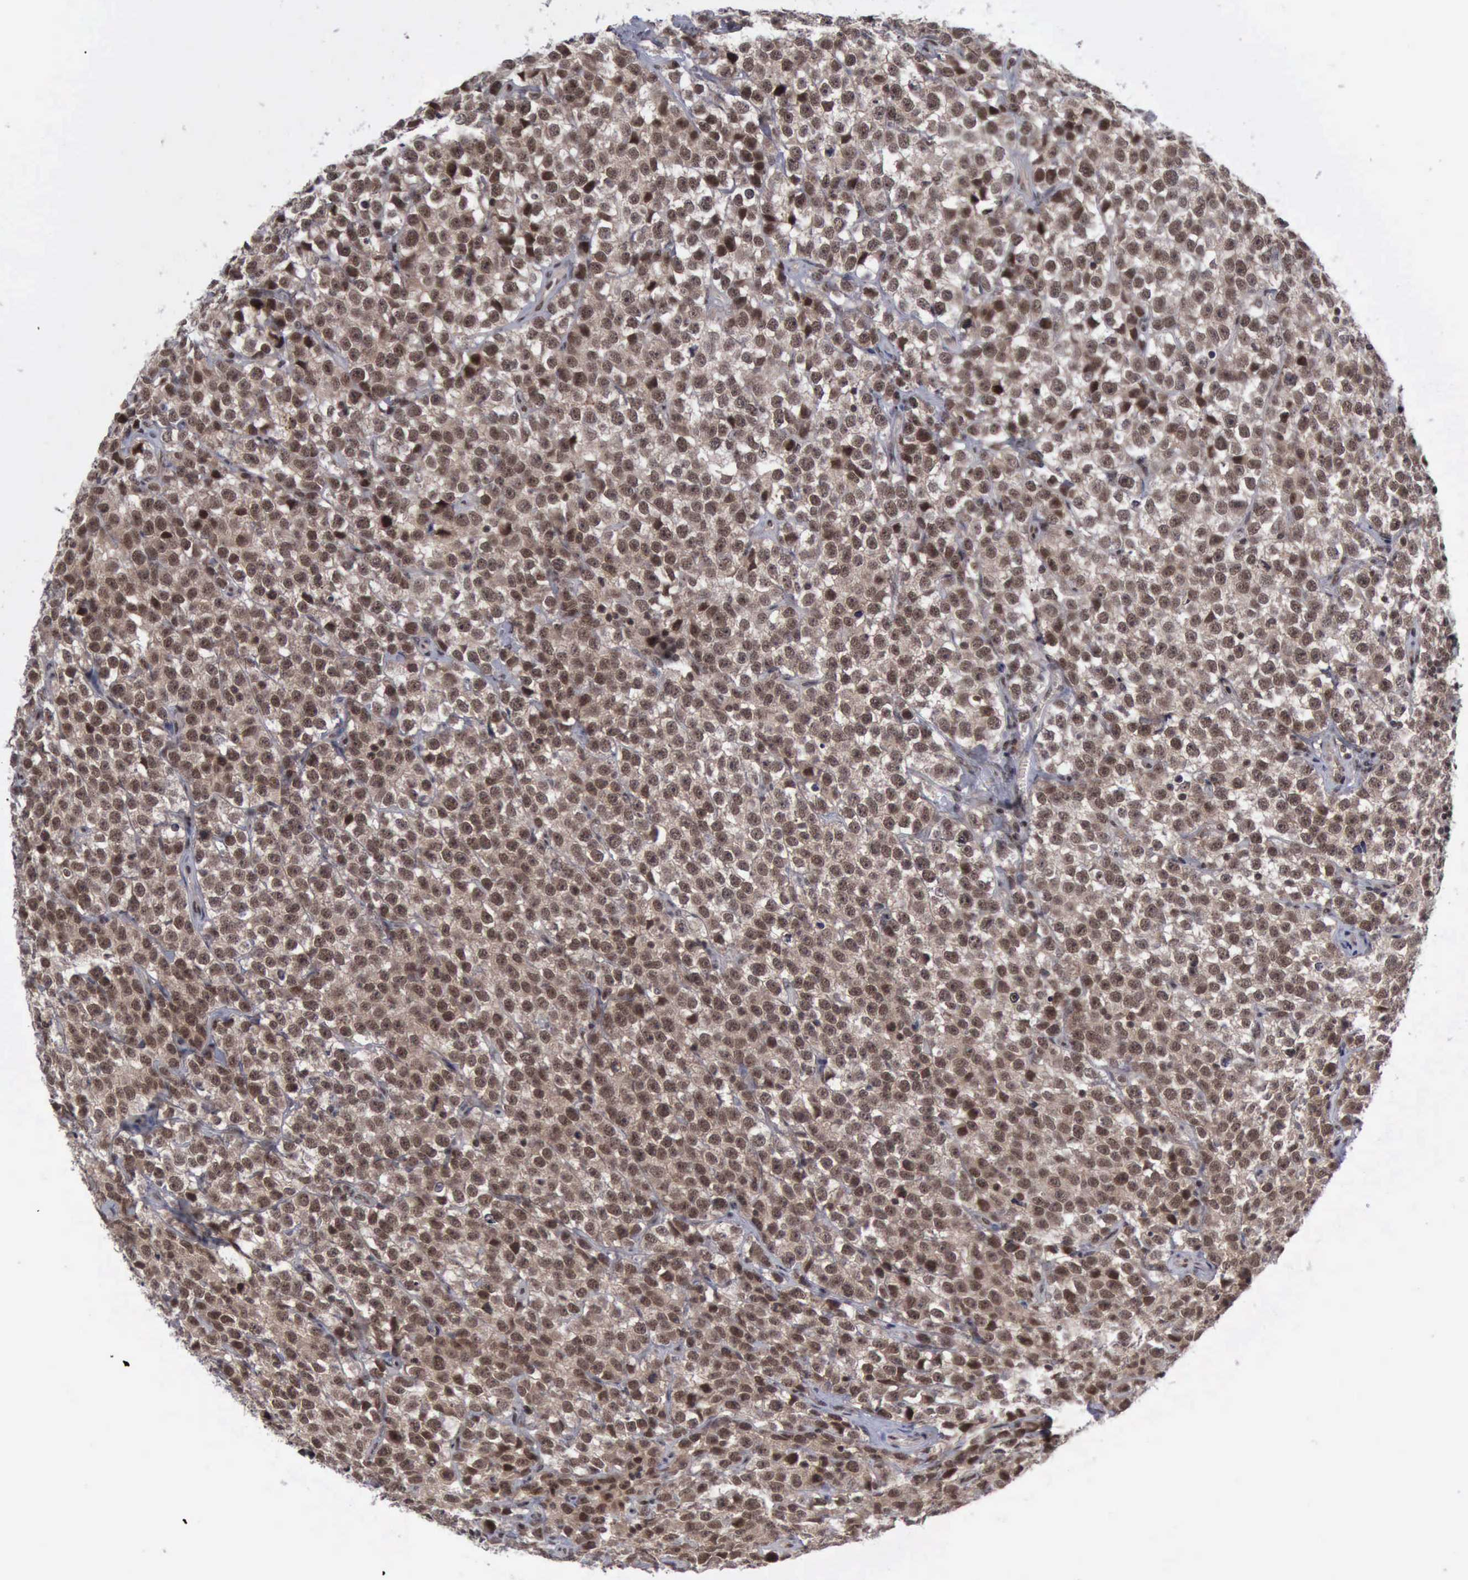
{"staining": {"intensity": "strong", "quantity": ">75%", "location": "cytoplasmic/membranous,nuclear"}, "tissue": "testis cancer", "cell_type": "Tumor cells", "image_type": "cancer", "snomed": [{"axis": "morphology", "description": "Seminoma, NOS"}, {"axis": "topography", "description": "Testis"}], "caption": "Strong cytoplasmic/membranous and nuclear protein expression is identified in about >75% of tumor cells in seminoma (testis).", "gene": "ATM", "patient": {"sex": "male", "age": 25}}